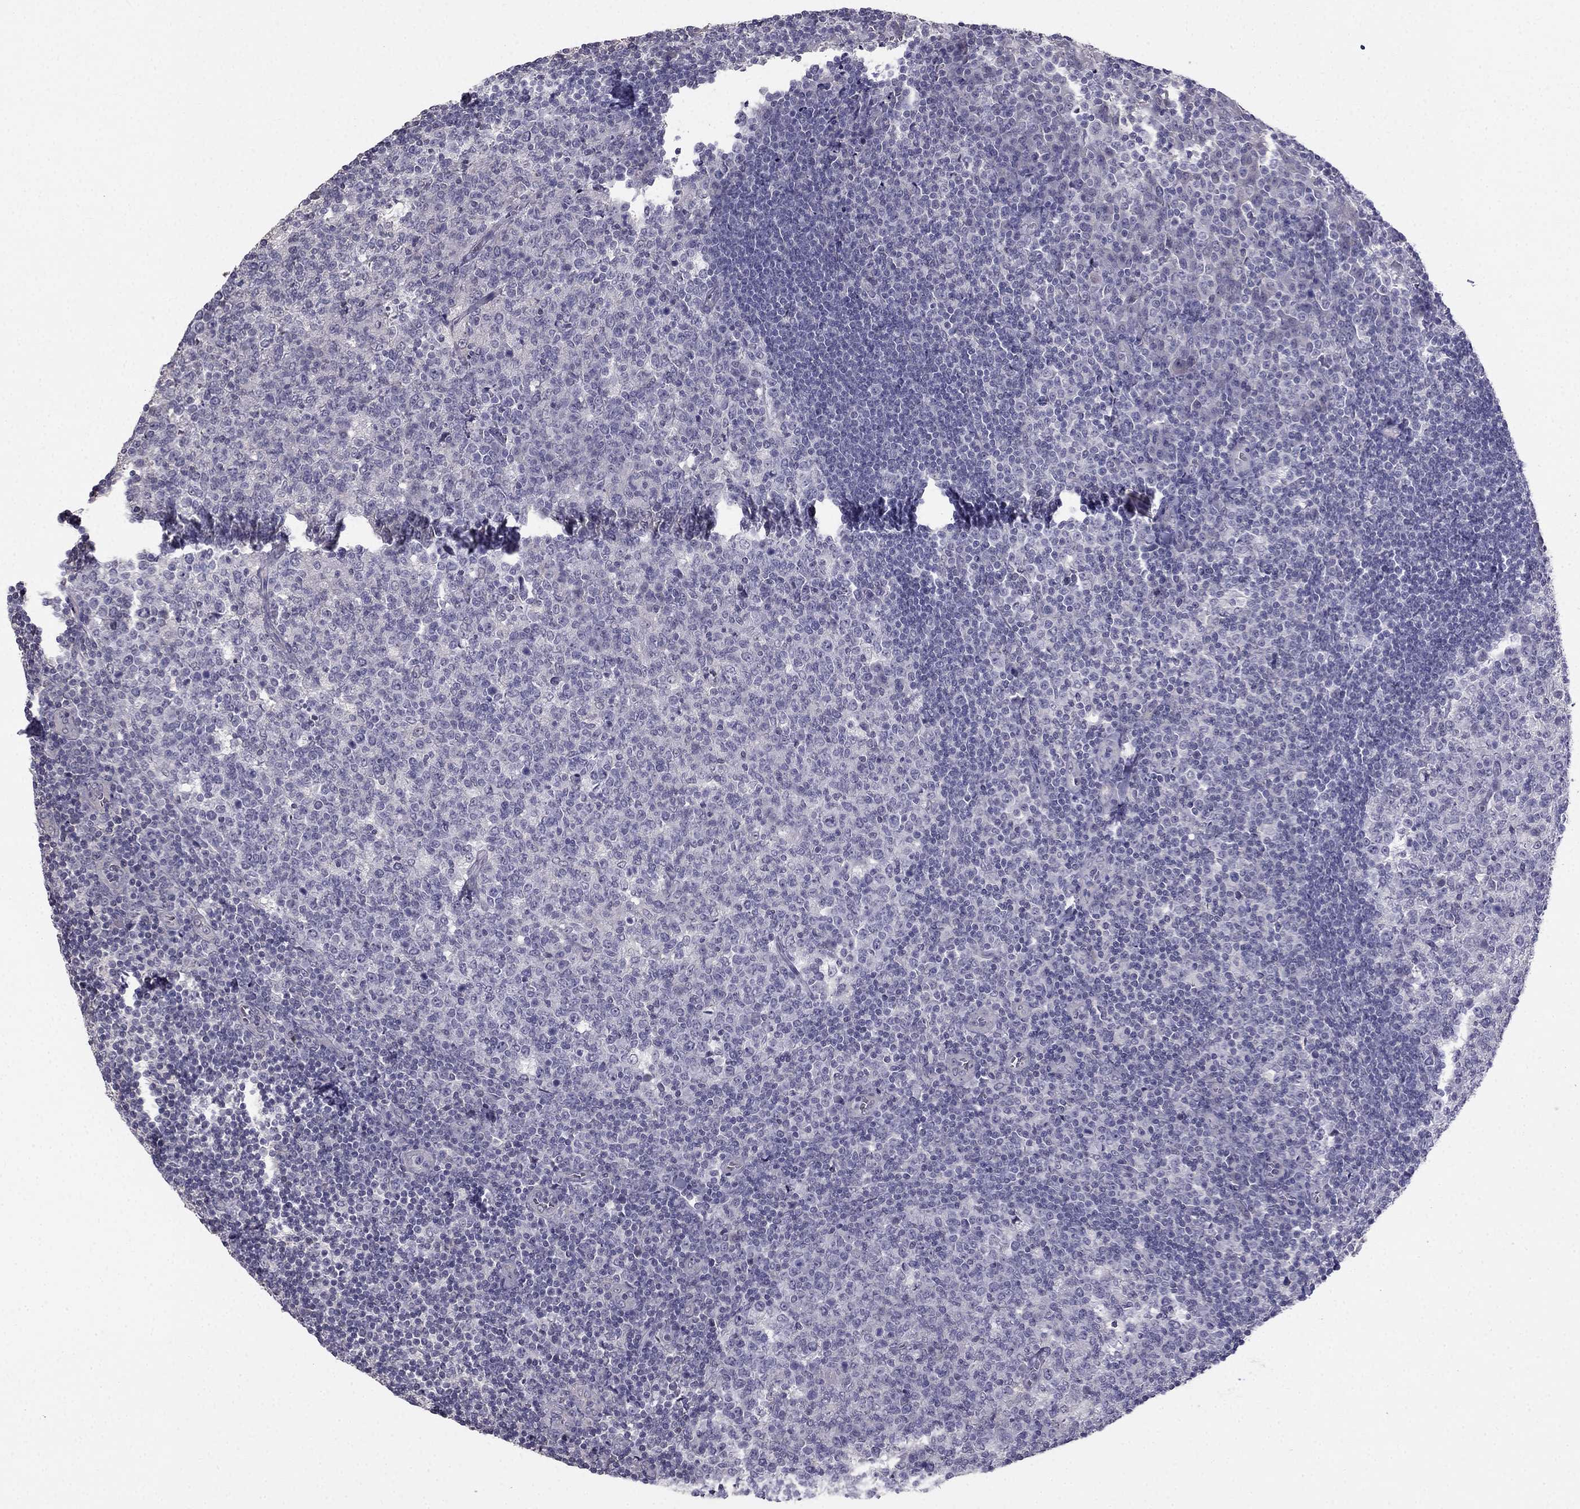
{"staining": {"intensity": "negative", "quantity": "none", "location": "none"}, "tissue": "tonsil", "cell_type": "Germinal center cells", "image_type": "normal", "snomed": [{"axis": "morphology", "description": "Normal tissue, NOS"}, {"axis": "topography", "description": "Tonsil"}], "caption": "This image is of unremarkable tonsil stained with immunohistochemistry (IHC) to label a protein in brown with the nuclei are counter-stained blue. There is no positivity in germinal center cells.", "gene": "HSFX1", "patient": {"sex": "female", "age": 13}}